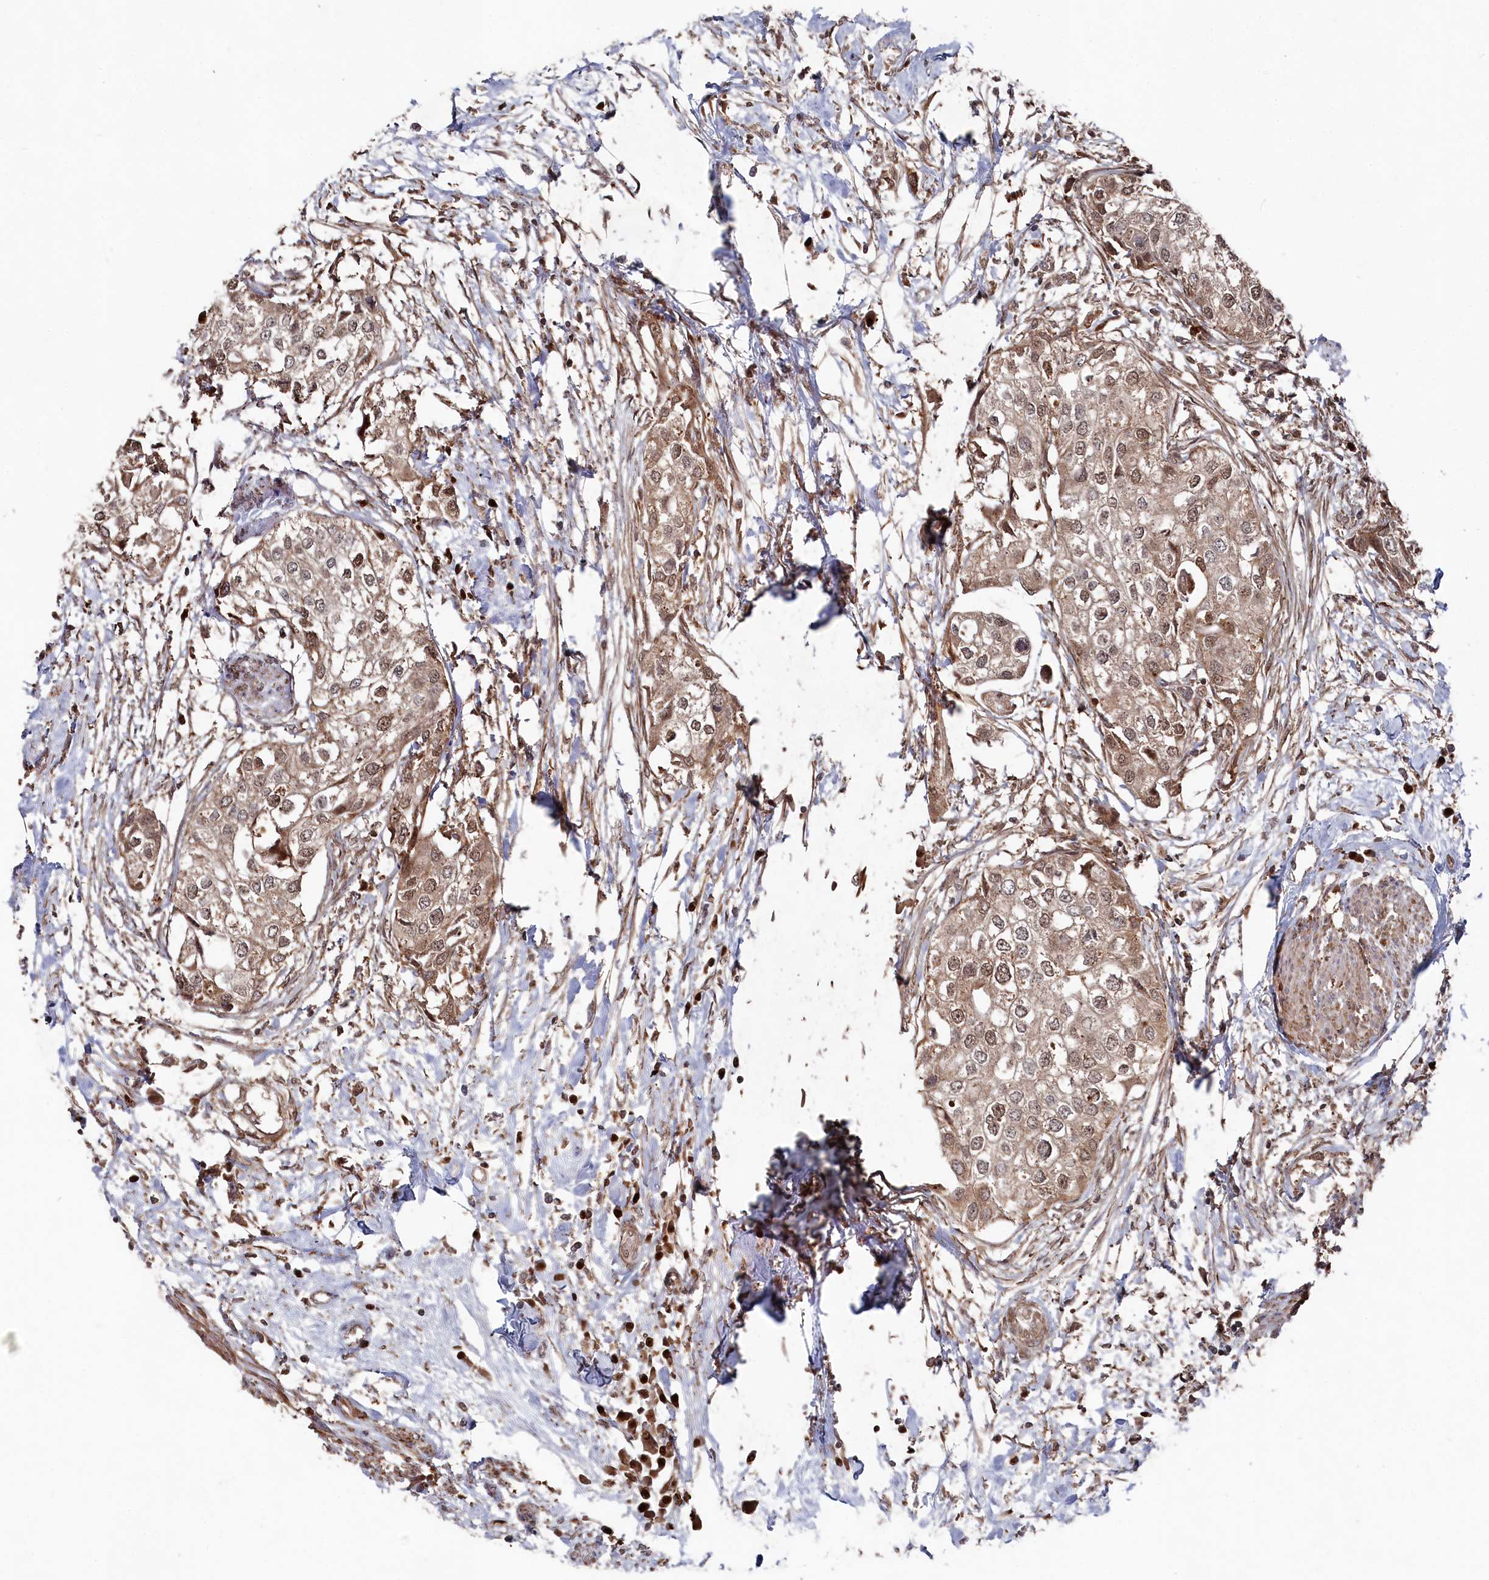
{"staining": {"intensity": "moderate", "quantity": ">75%", "location": "nuclear"}, "tissue": "urothelial cancer", "cell_type": "Tumor cells", "image_type": "cancer", "snomed": [{"axis": "morphology", "description": "Urothelial carcinoma, High grade"}, {"axis": "topography", "description": "Urinary bladder"}], "caption": "Immunohistochemical staining of high-grade urothelial carcinoma displays medium levels of moderate nuclear protein expression in approximately >75% of tumor cells.", "gene": "BORCS7", "patient": {"sex": "male", "age": 64}}